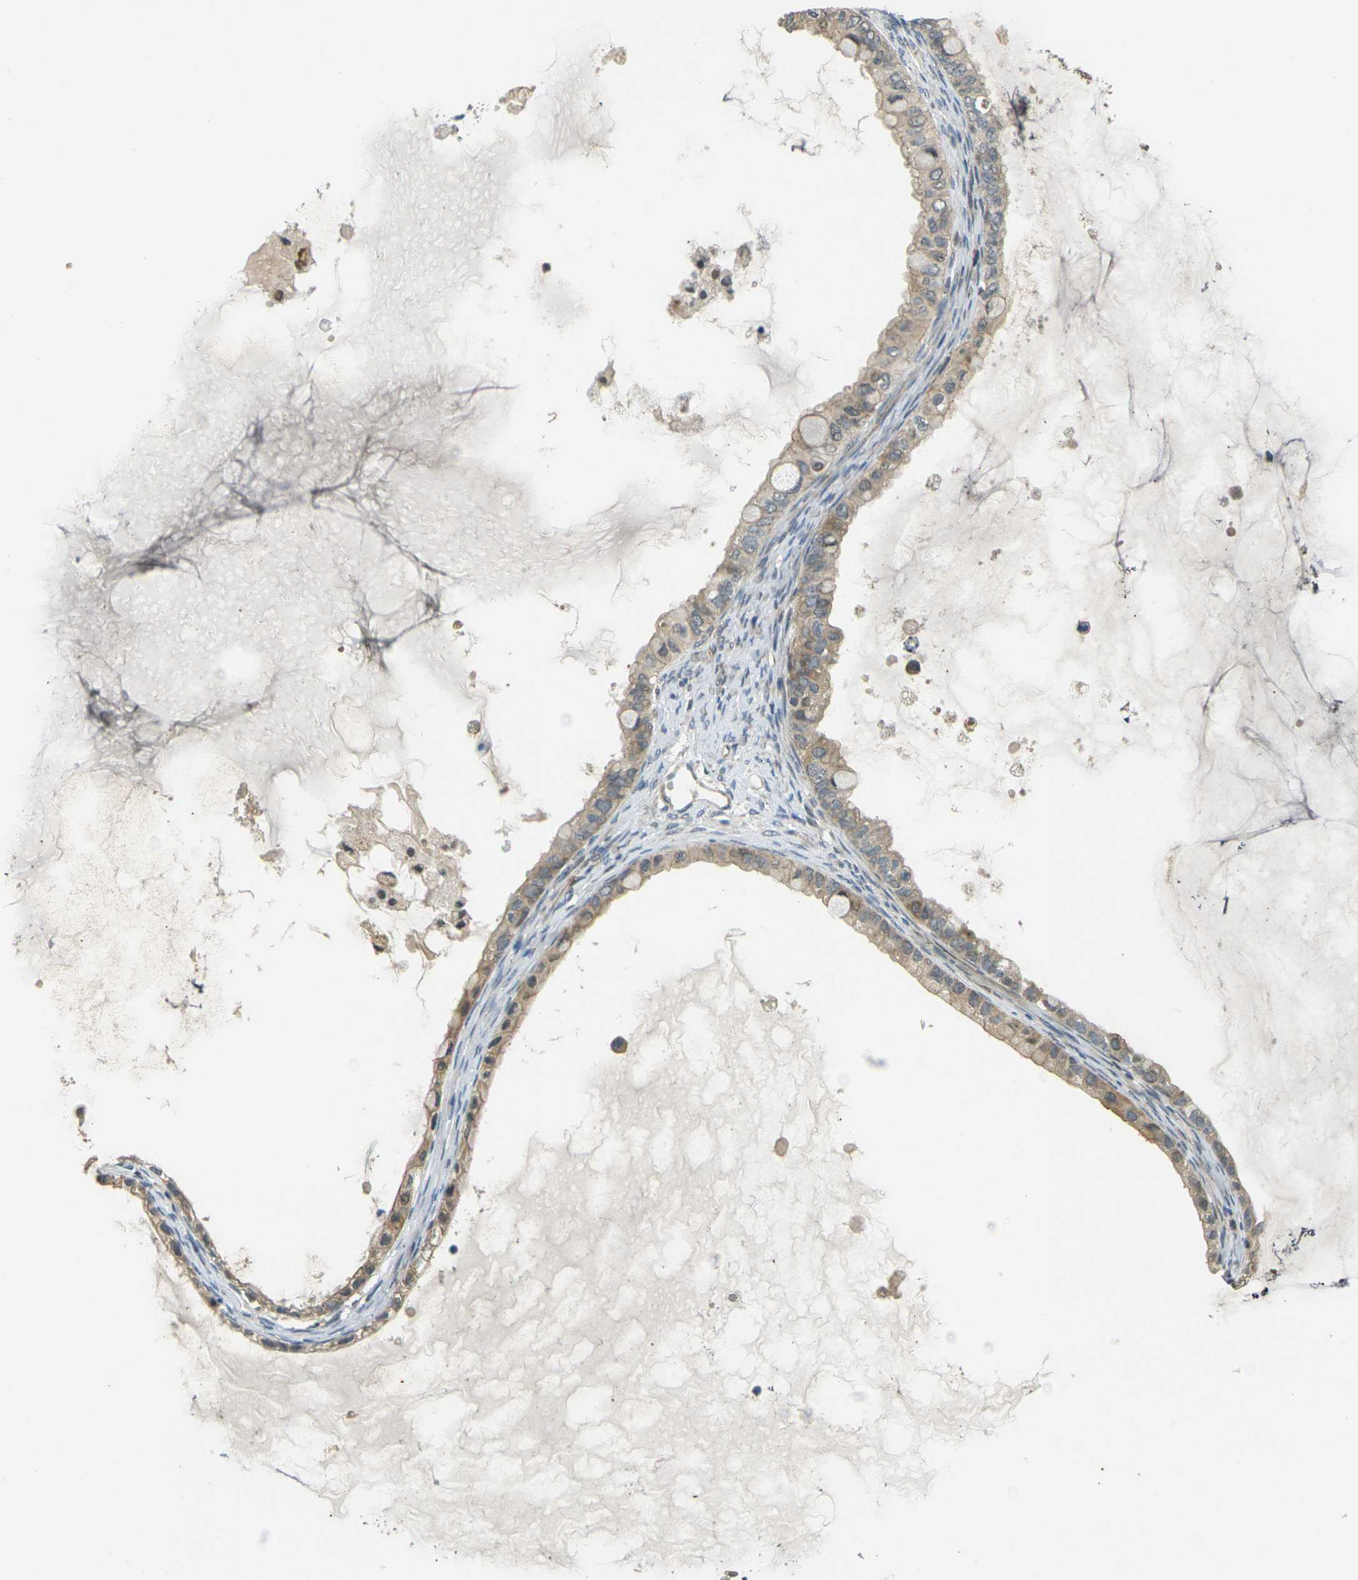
{"staining": {"intensity": "weak", "quantity": ">75%", "location": "cytoplasmic/membranous"}, "tissue": "ovarian cancer", "cell_type": "Tumor cells", "image_type": "cancer", "snomed": [{"axis": "morphology", "description": "Cystadenocarcinoma, mucinous, NOS"}, {"axis": "topography", "description": "Ovary"}], "caption": "This photomicrograph reveals mucinous cystadenocarcinoma (ovarian) stained with immunohistochemistry (IHC) to label a protein in brown. The cytoplasmic/membranous of tumor cells show weak positivity for the protein. Nuclei are counter-stained blue.", "gene": "KLHL8", "patient": {"sex": "female", "age": 80}}